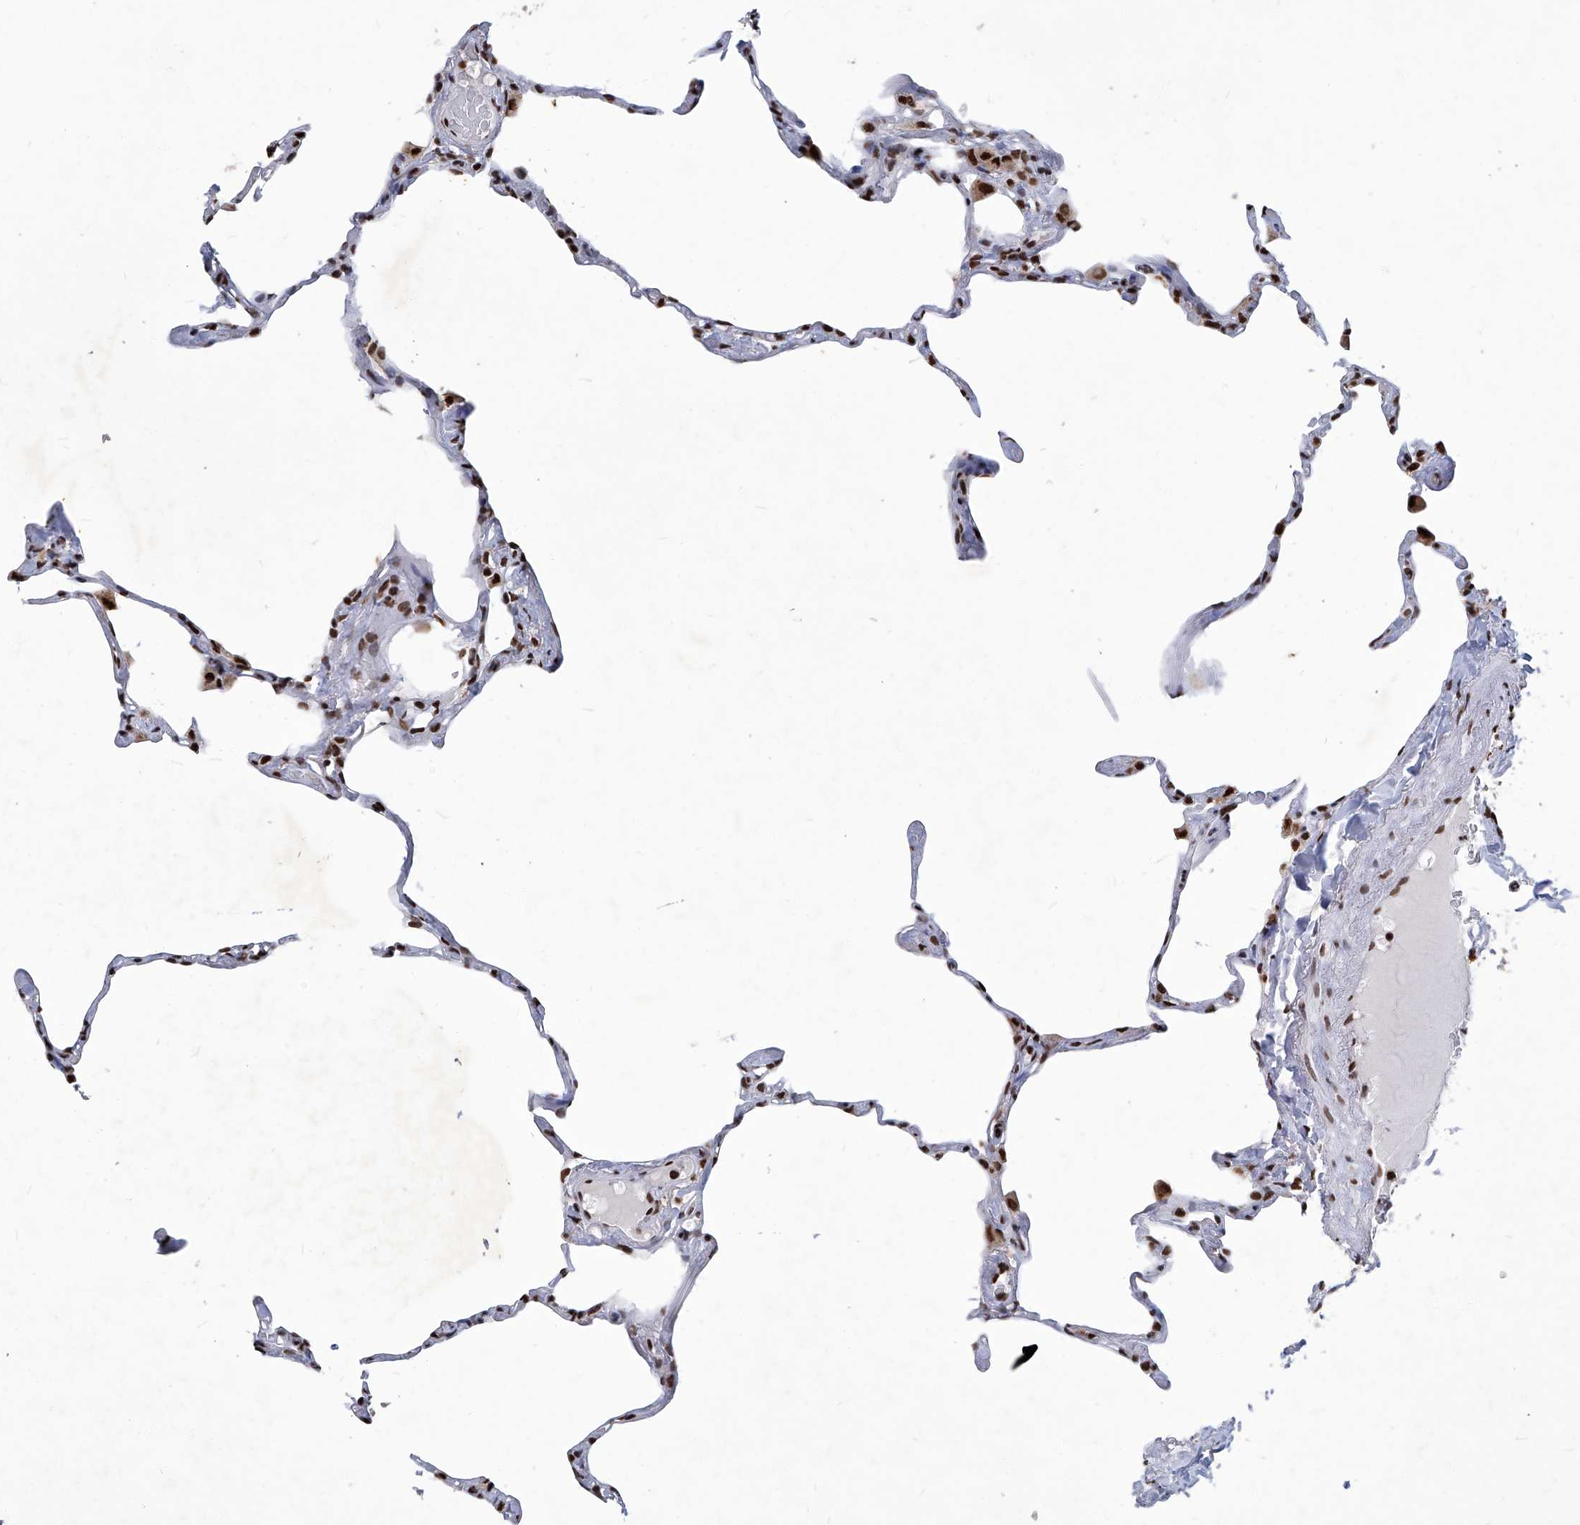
{"staining": {"intensity": "moderate", "quantity": ">75%", "location": "nuclear"}, "tissue": "lung", "cell_type": "Alveolar cells", "image_type": "normal", "snomed": [{"axis": "morphology", "description": "Normal tissue, NOS"}, {"axis": "topography", "description": "Lung"}], "caption": "IHC (DAB) staining of normal human lung shows moderate nuclear protein positivity in approximately >75% of alveolar cells.", "gene": "HBP1", "patient": {"sex": "male", "age": 65}}